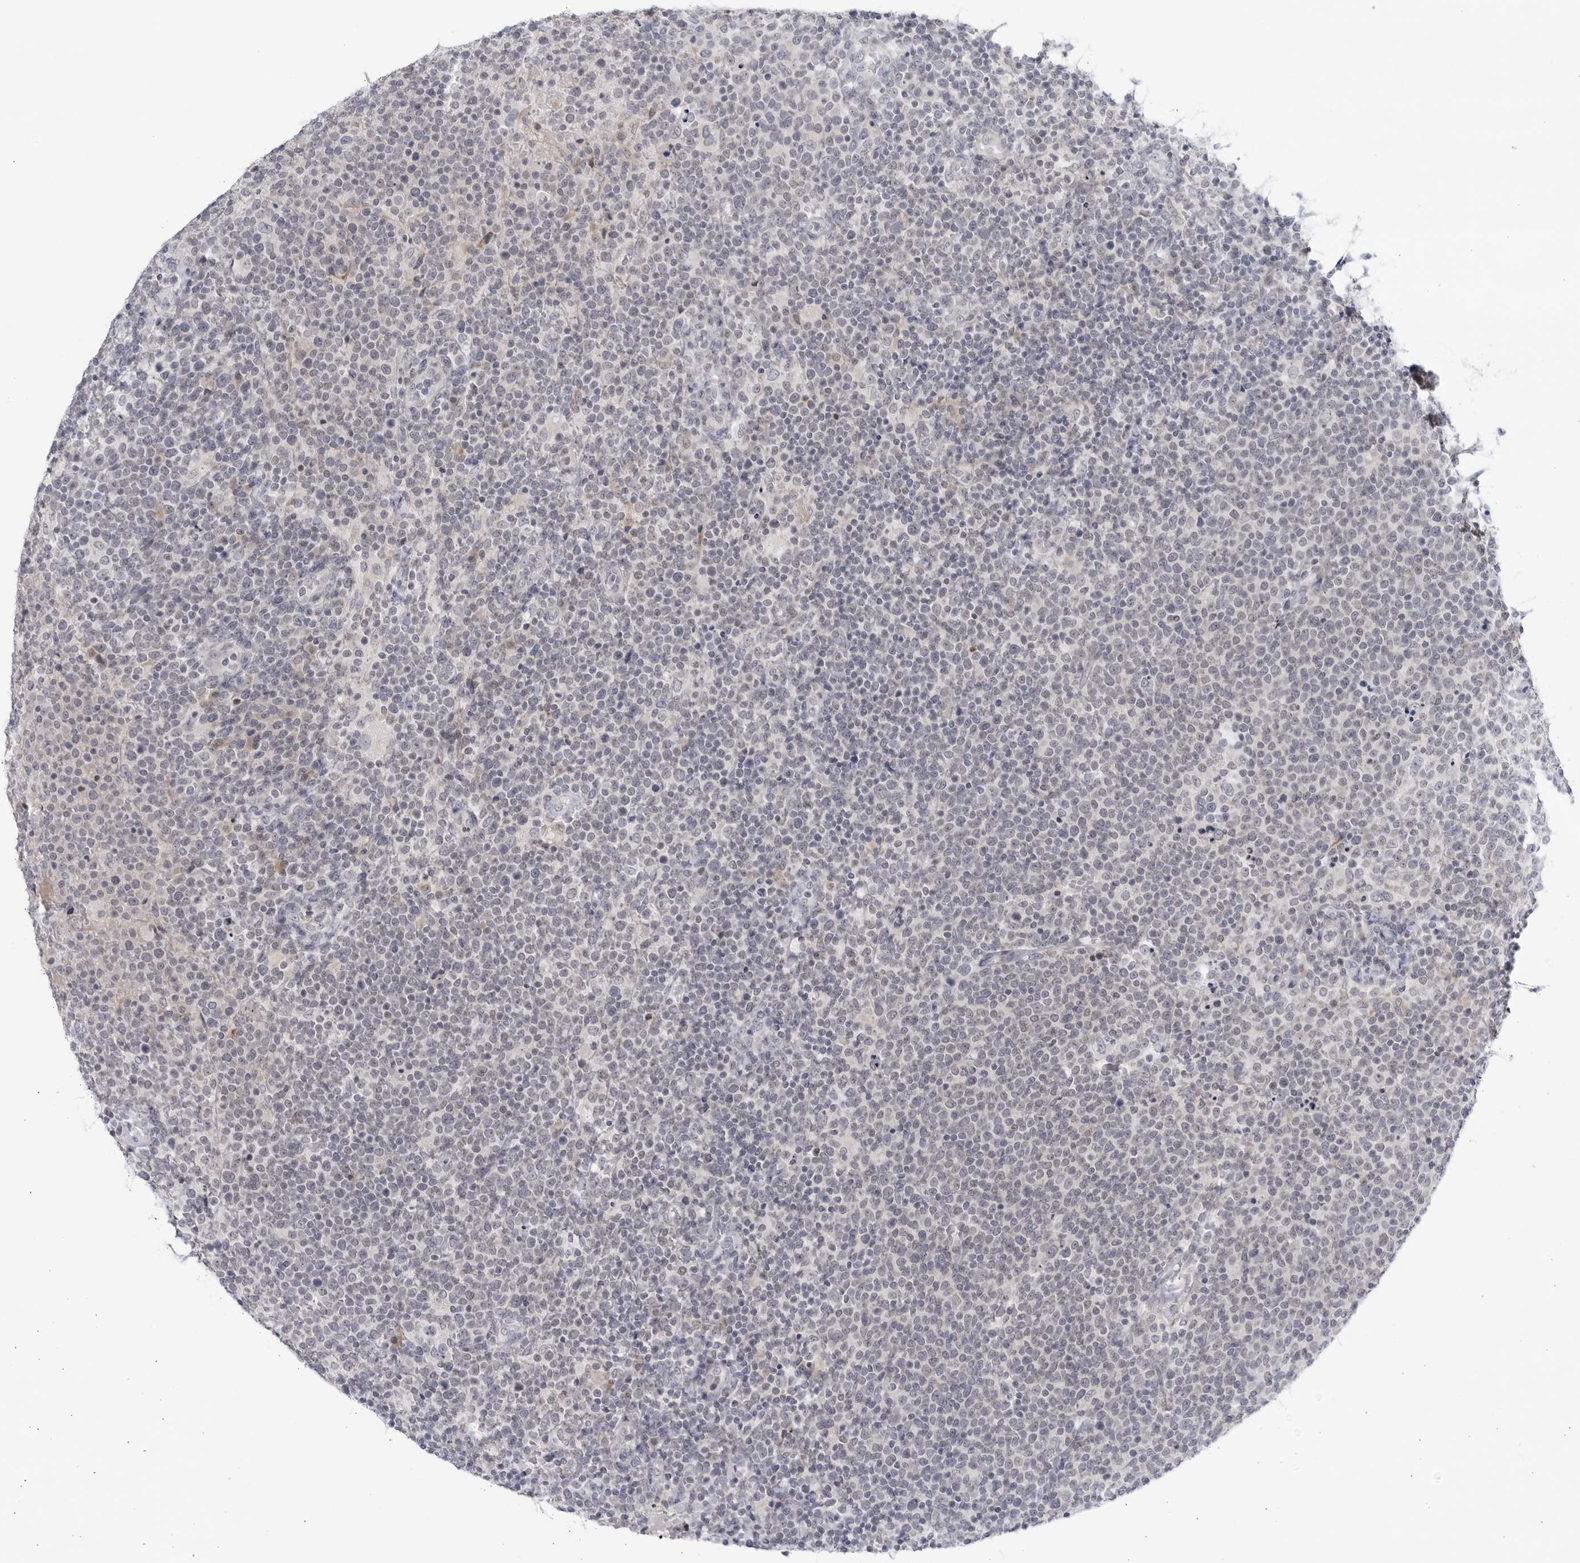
{"staining": {"intensity": "negative", "quantity": "none", "location": "none"}, "tissue": "lymphoma", "cell_type": "Tumor cells", "image_type": "cancer", "snomed": [{"axis": "morphology", "description": "Malignant lymphoma, non-Hodgkin's type, High grade"}, {"axis": "topography", "description": "Lymph node"}], "caption": "Immunohistochemistry of human lymphoma reveals no expression in tumor cells.", "gene": "CNBD1", "patient": {"sex": "male", "age": 61}}